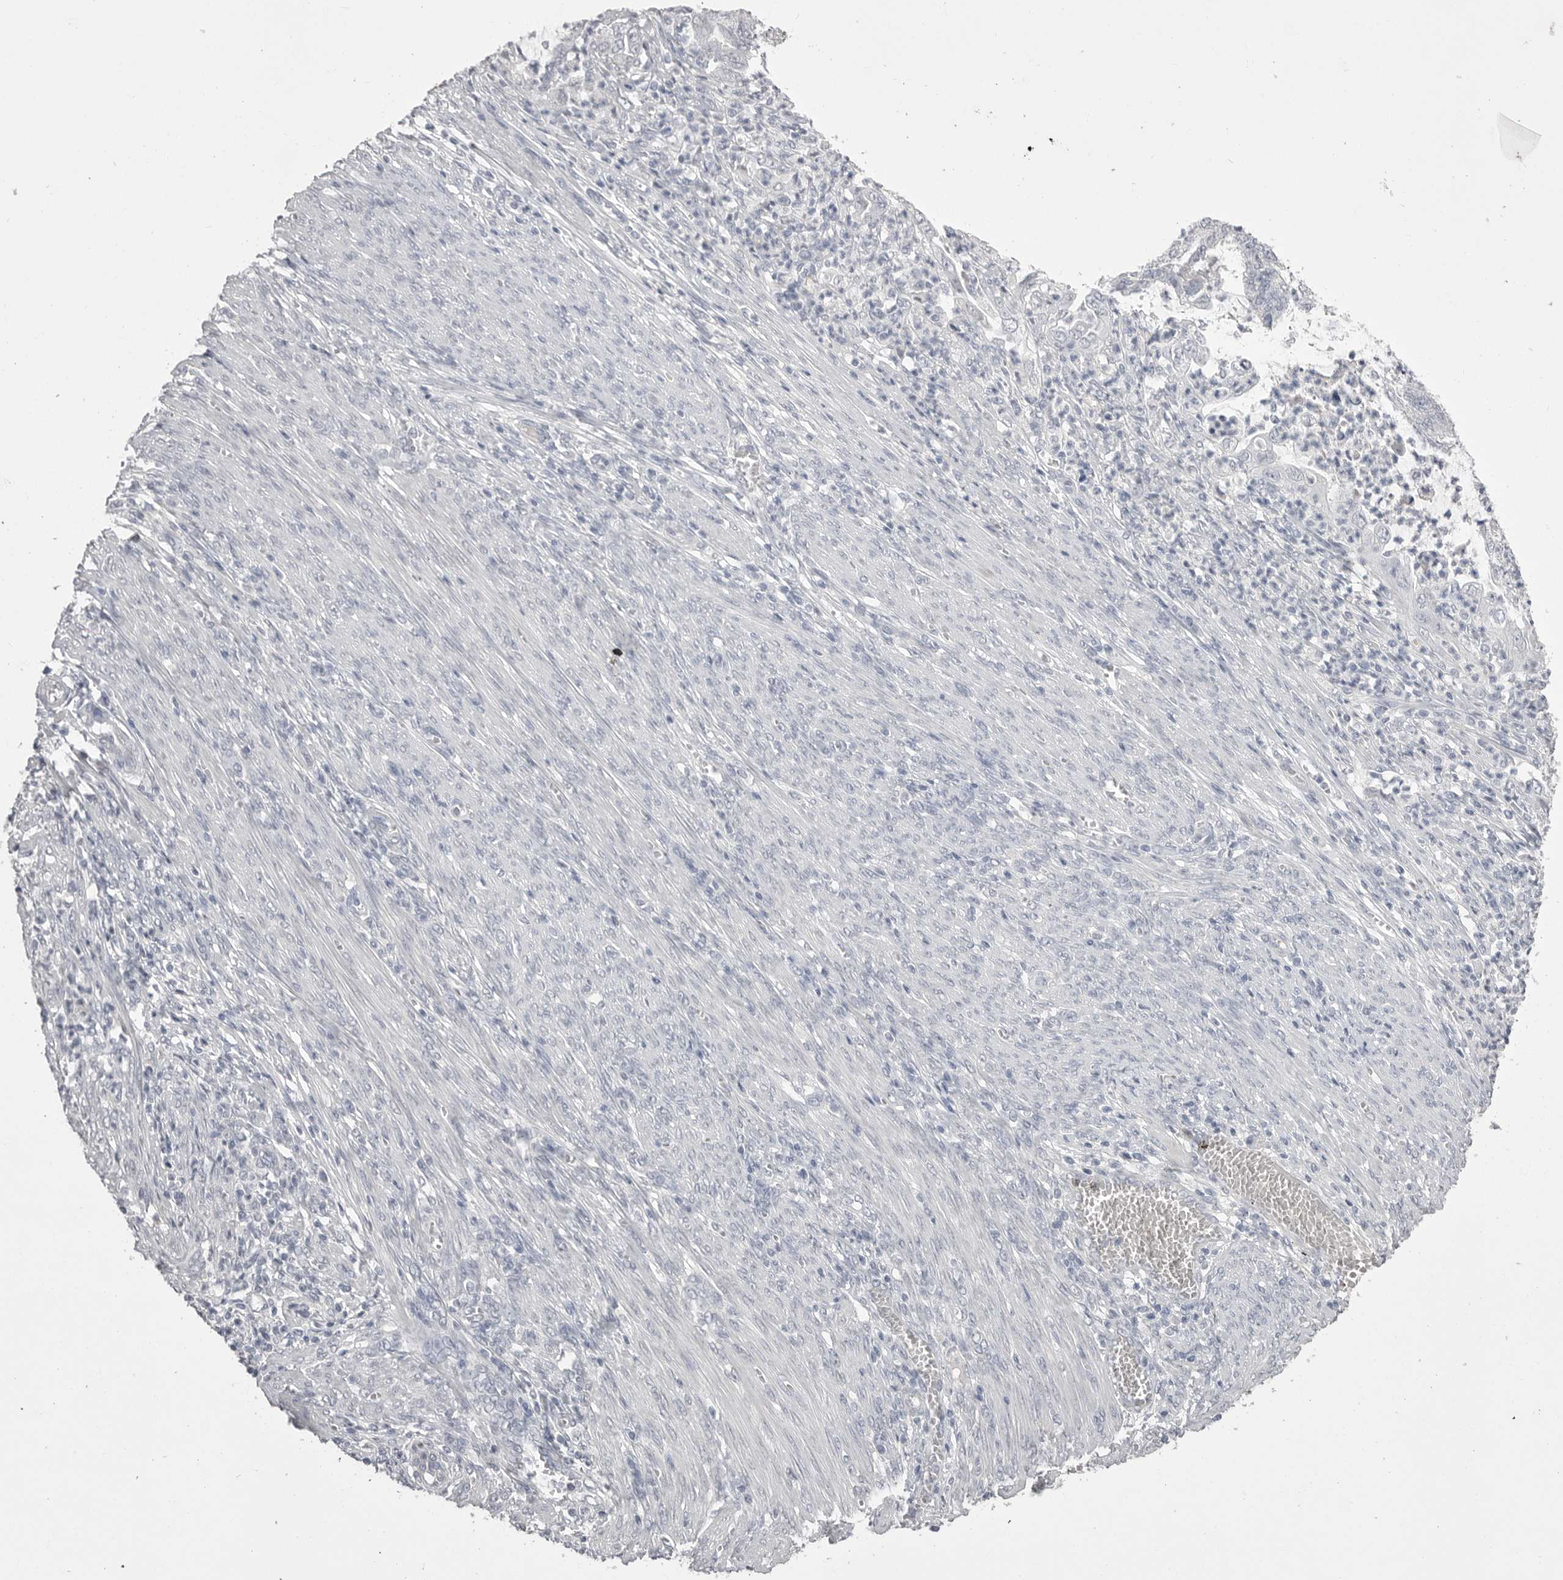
{"staining": {"intensity": "negative", "quantity": "none", "location": "none"}, "tissue": "endometrial cancer", "cell_type": "Tumor cells", "image_type": "cancer", "snomed": [{"axis": "morphology", "description": "Adenocarcinoma, NOS"}, {"axis": "topography", "description": "Endometrium"}], "caption": "The photomicrograph exhibits no significant staining in tumor cells of endometrial adenocarcinoma.", "gene": "CPB1", "patient": {"sex": "female", "age": 49}}